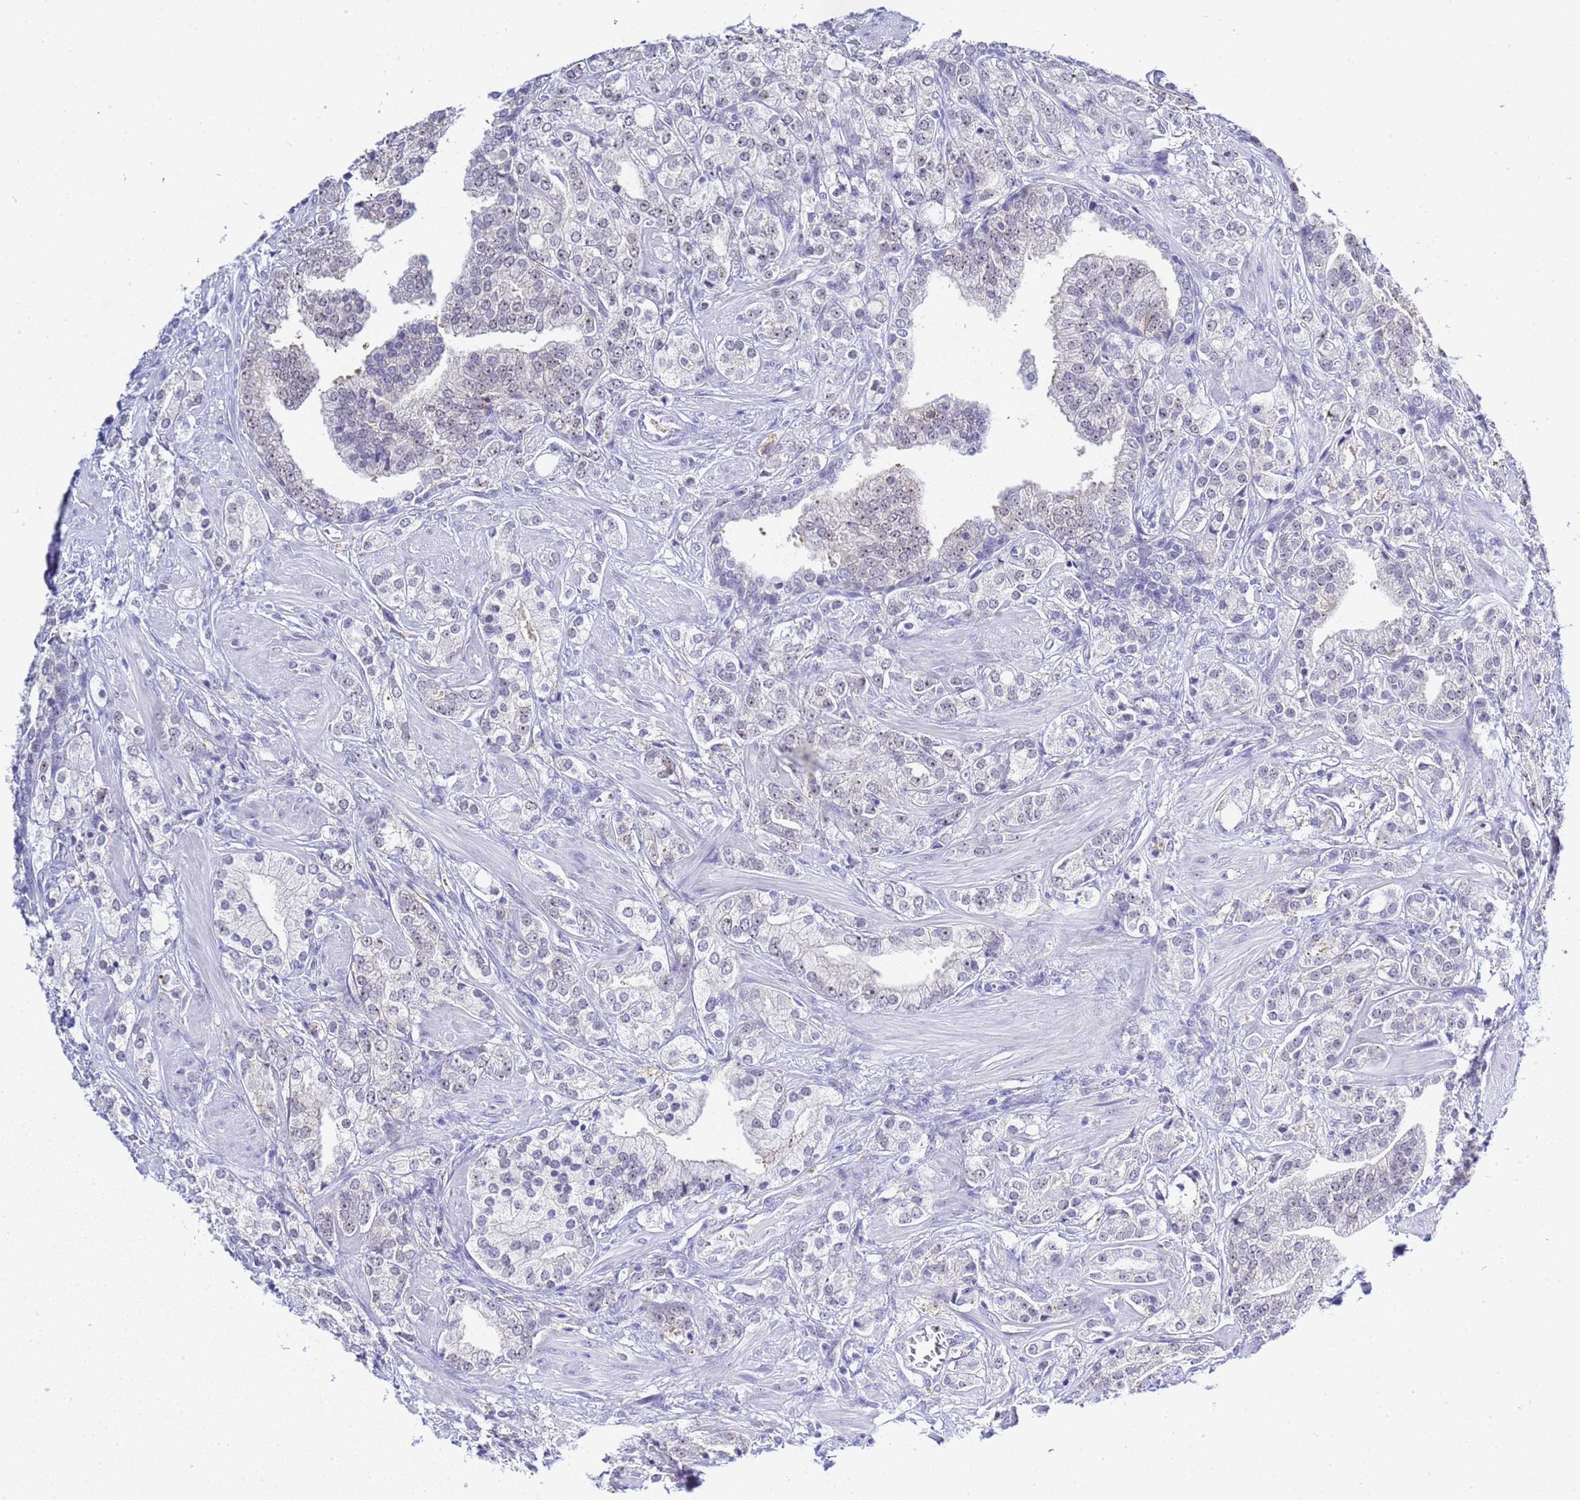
{"staining": {"intensity": "negative", "quantity": "none", "location": "none"}, "tissue": "prostate cancer", "cell_type": "Tumor cells", "image_type": "cancer", "snomed": [{"axis": "morphology", "description": "Adenocarcinoma, High grade"}, {"axis": "topography", "description": "Prostate"}], "caption": "IHC histopathology image of neoplastic tissue: human prostate cancer stained with DAB shows no significant protein staining in tumor cells.", "gene": "ACTL6B", "patient": {"sex": "male", "age": 50}}